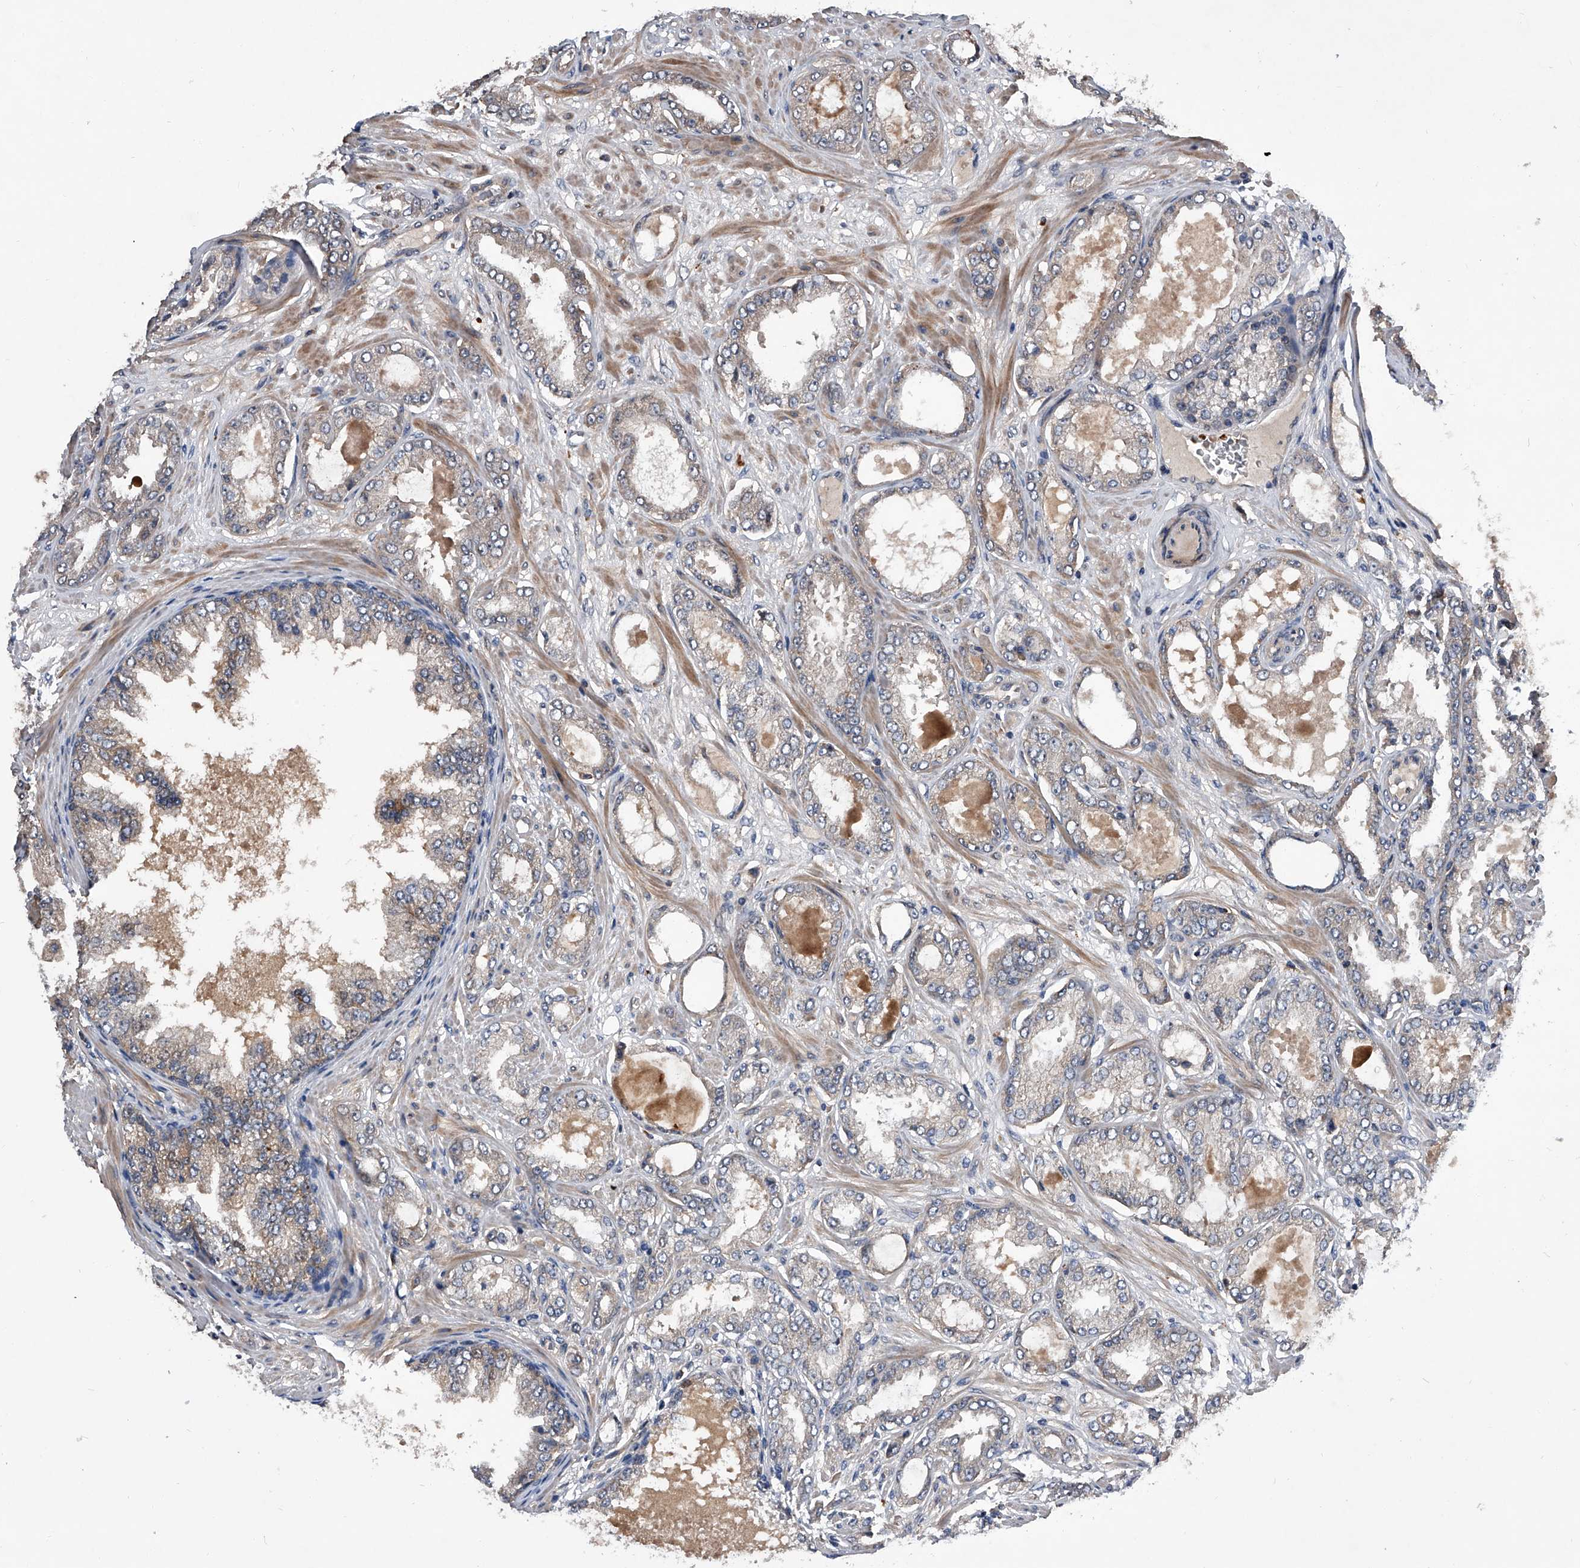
{"staining": {"intensity": "negative", "quantity": "none", "location": "none"}, "tissue": "prostate cancer", "cell_type": "Tumor cells", "image_type": "cancer", "snomed": [{"axis": "morphology", "description": "Adenocarcinoma, Low grade"}, {"axis": "topography", "description": "Prostate"}], "caption": "High magnification brightfield microscopy of adenocarcinoma (low-grade) (prostate) stained with DAB (brown) and counterstained with hematoxylin (blue): tumor cells show no significant positivity.", "gene": "ZNF30", "patient": {"sex": "male", "age": 63}}